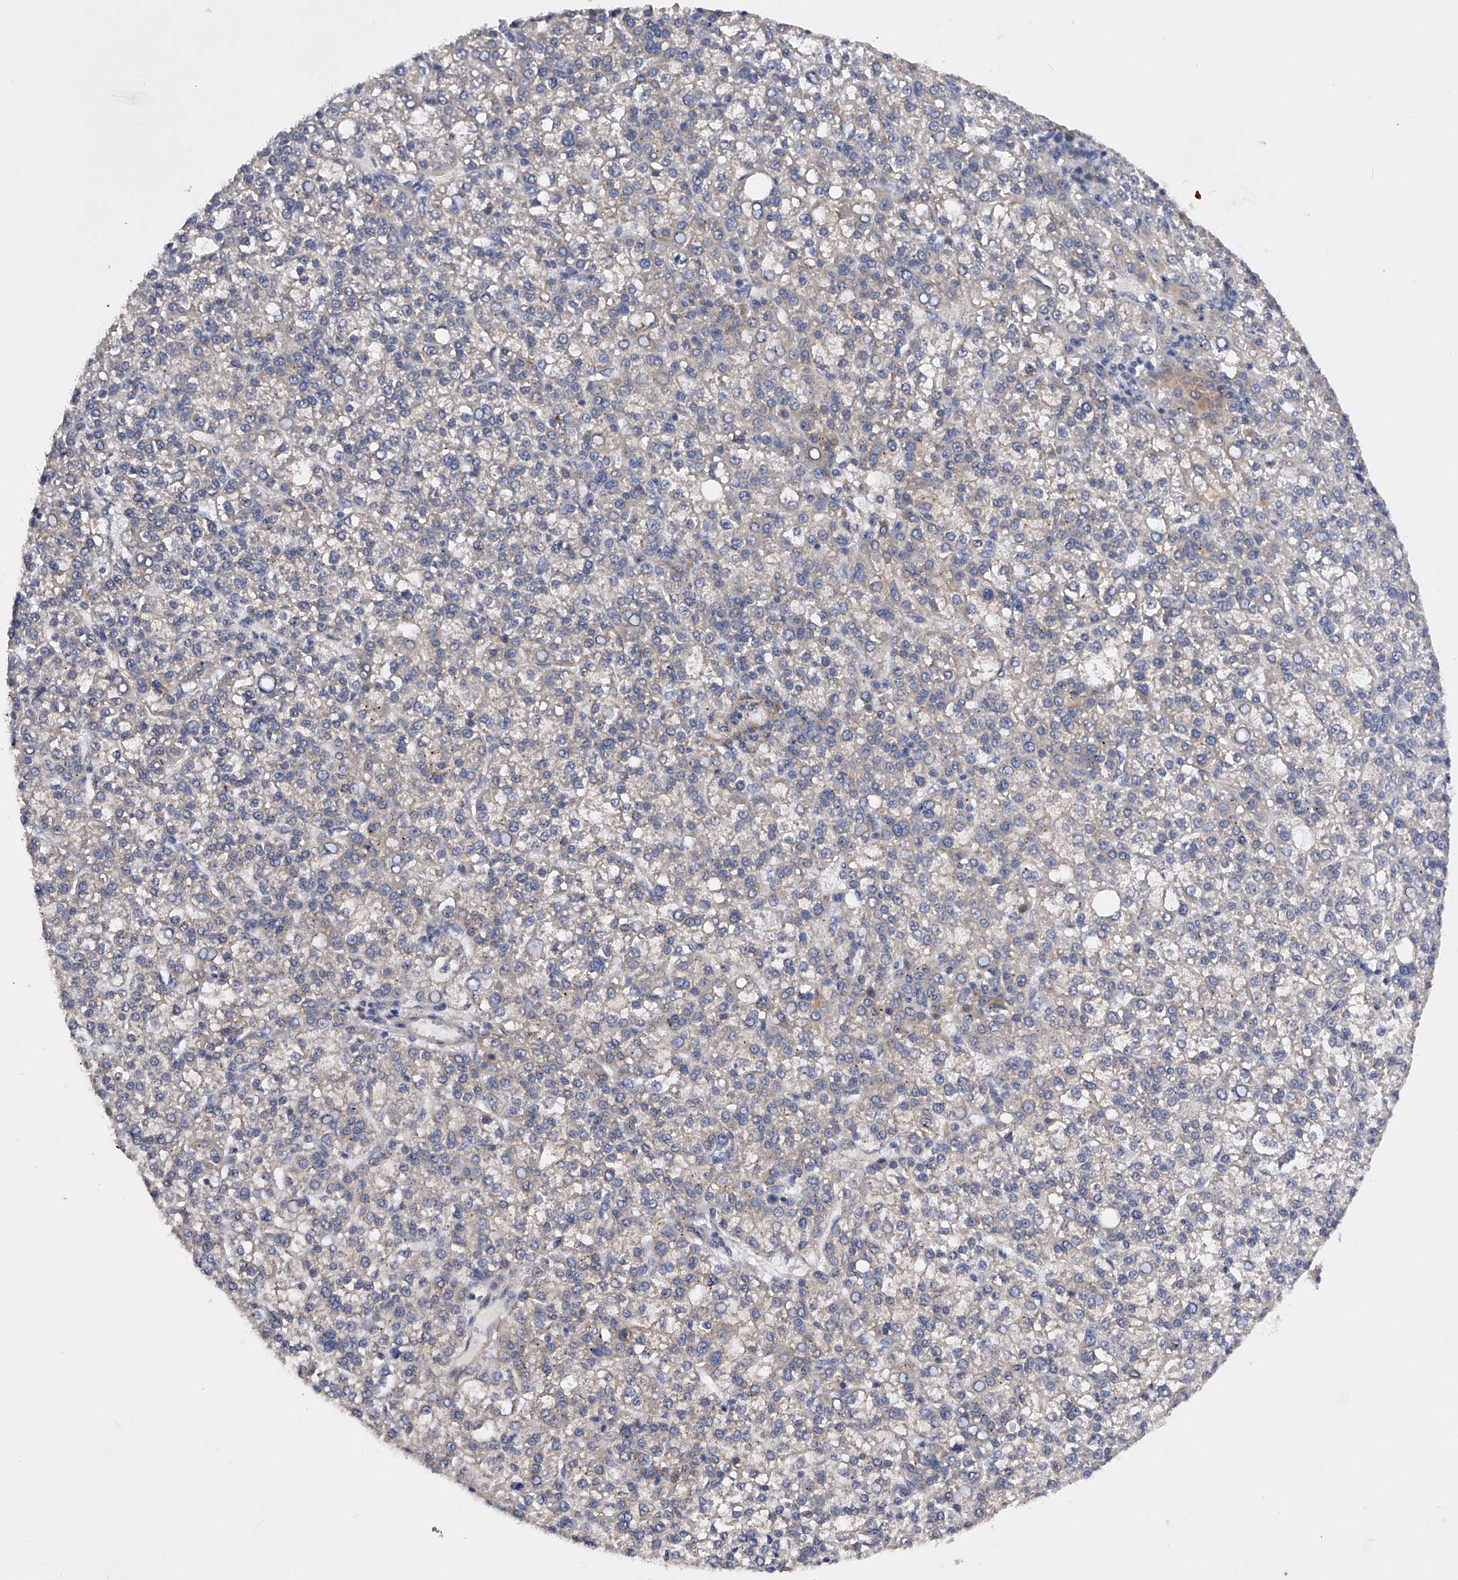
{"staining": {"intensity": "negative", "quantity": "none", "location": "none"}, "tissue": "liver cancer", "cell_type": "Tumor cells", "image_type": "cancer", "snomed": [{"axis": "morphology", "description": "Carcinoma, Hepatocellular, NOS"}, {"axis": "topography", "description": "Liver"}], "caption": "Liver hepatocellular carcinoma was stained to show a protein in brown. There is no significant positivity in tumor cells.", "gene": "ARL4C", "patient": {"sex": "female", "age": 58}}